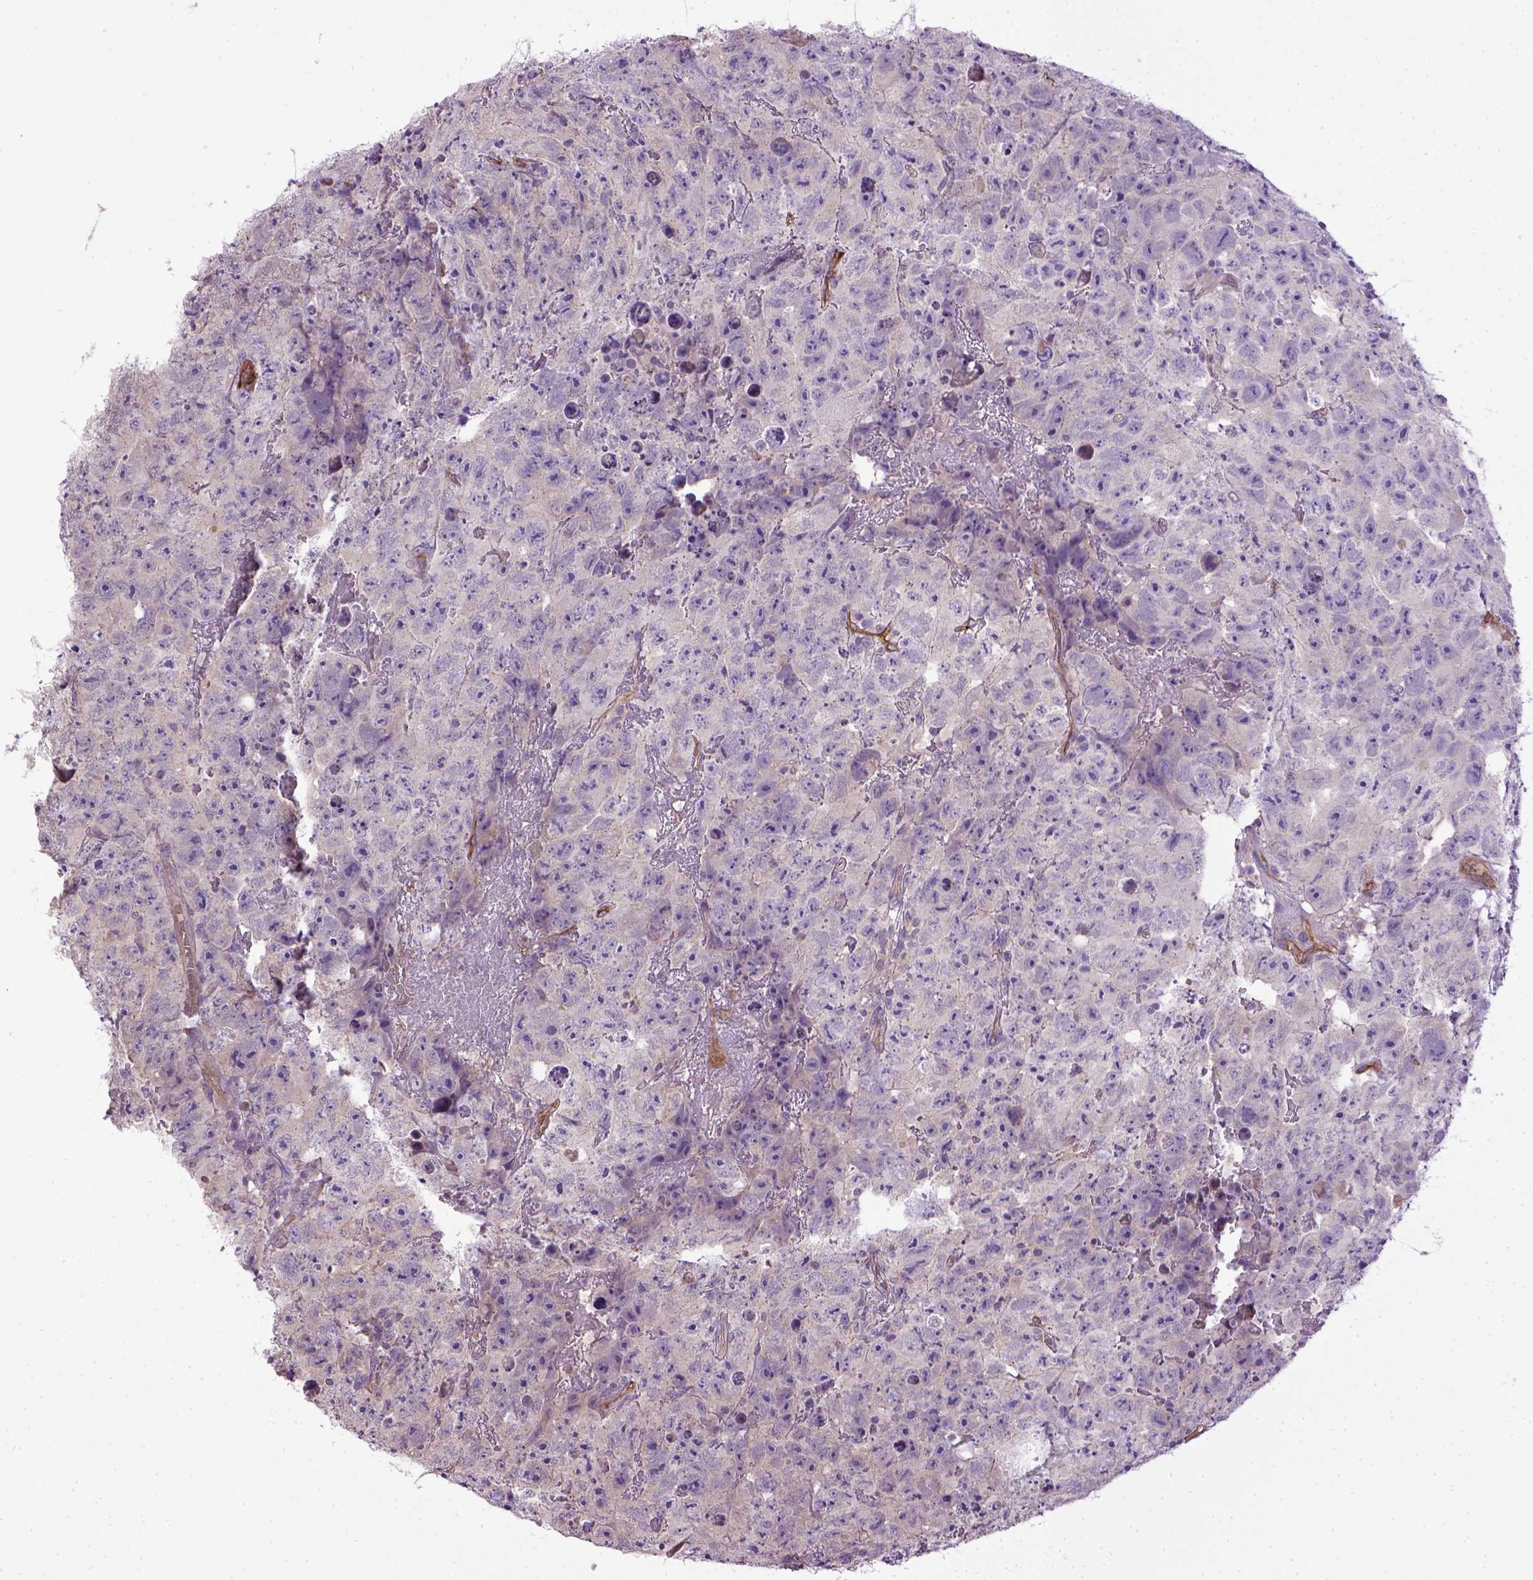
{"staining": {"intensity": "negative", "quantity": "none", "location": "none"}, "tissue": "testis cancer", "cell_type": "Tumor cells", "image_type": "cancer", "snomed": [{"axis": "morphology", "description": "Carcinoma, Embryonal, NOS"}, {"axis": "topography", "description": "Testis"}], "caption": "A micrograph of testis embryonal carcinoma stained for a protein demonstrates no brown staining in tumor cells.", "gene": "ENG", "patient": {"sex": "male", "age": 24}}